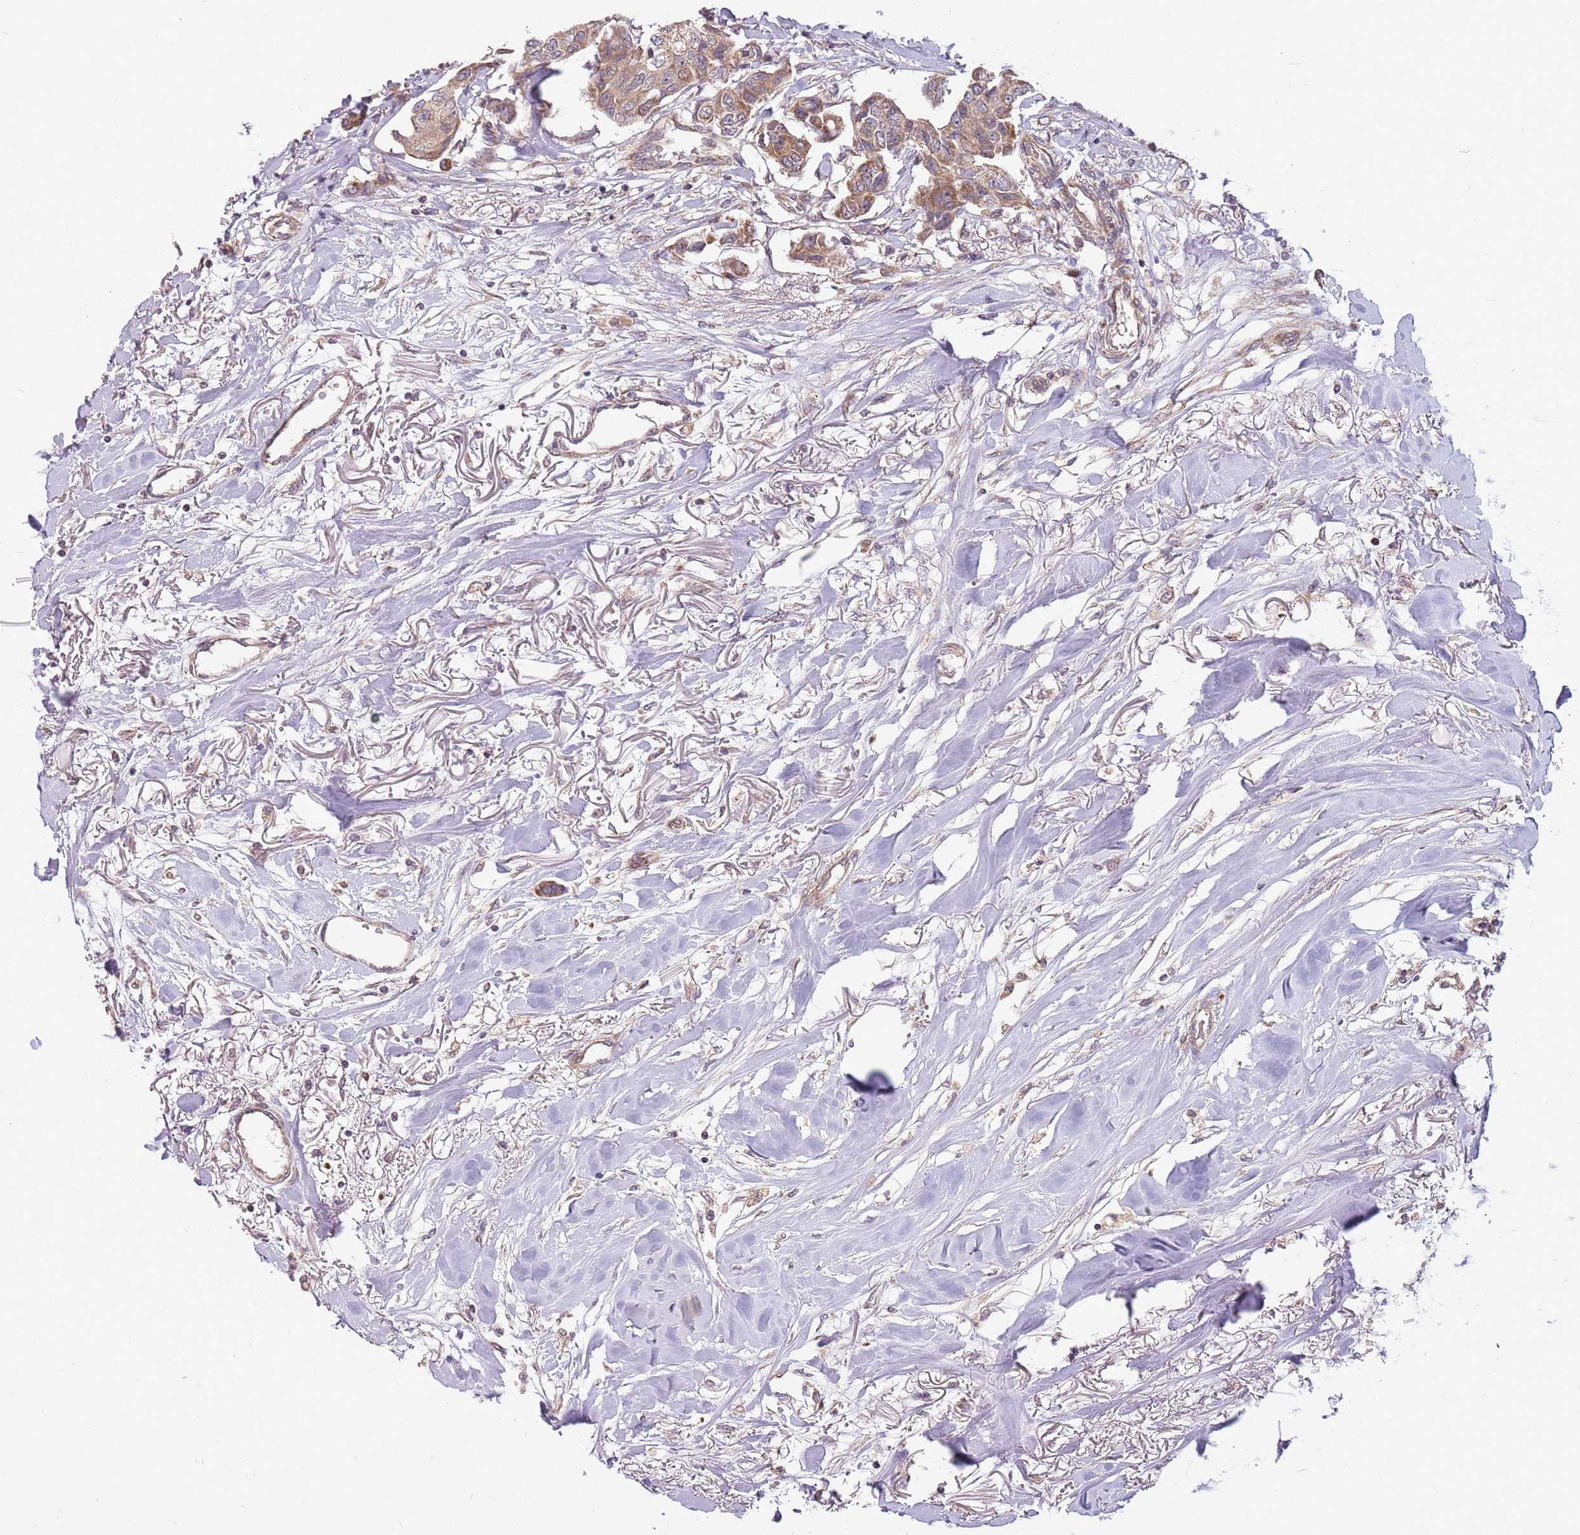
{"staining": {"intensity": "moderate", "quantity": "25%-75%", "location": "cytoplasmic/membranous"}, "tissue": "breast cancer", "cell_type": "Tumor cells", "image_type": "cancer", "snomed": [{"axis": "morphology", "description": "Duct carcinoma"}, {"axis": "topography", "description": "Breast"}], "caption": "Brown immunohistochemical staining in human invasive ductal carcinoma (breast) exhibits moderate cytoplasmic/membranous staining in about 25%-75% of tumor cells.", "gene": "RNF181", "patient": {"sex": "female", "age": 80}}